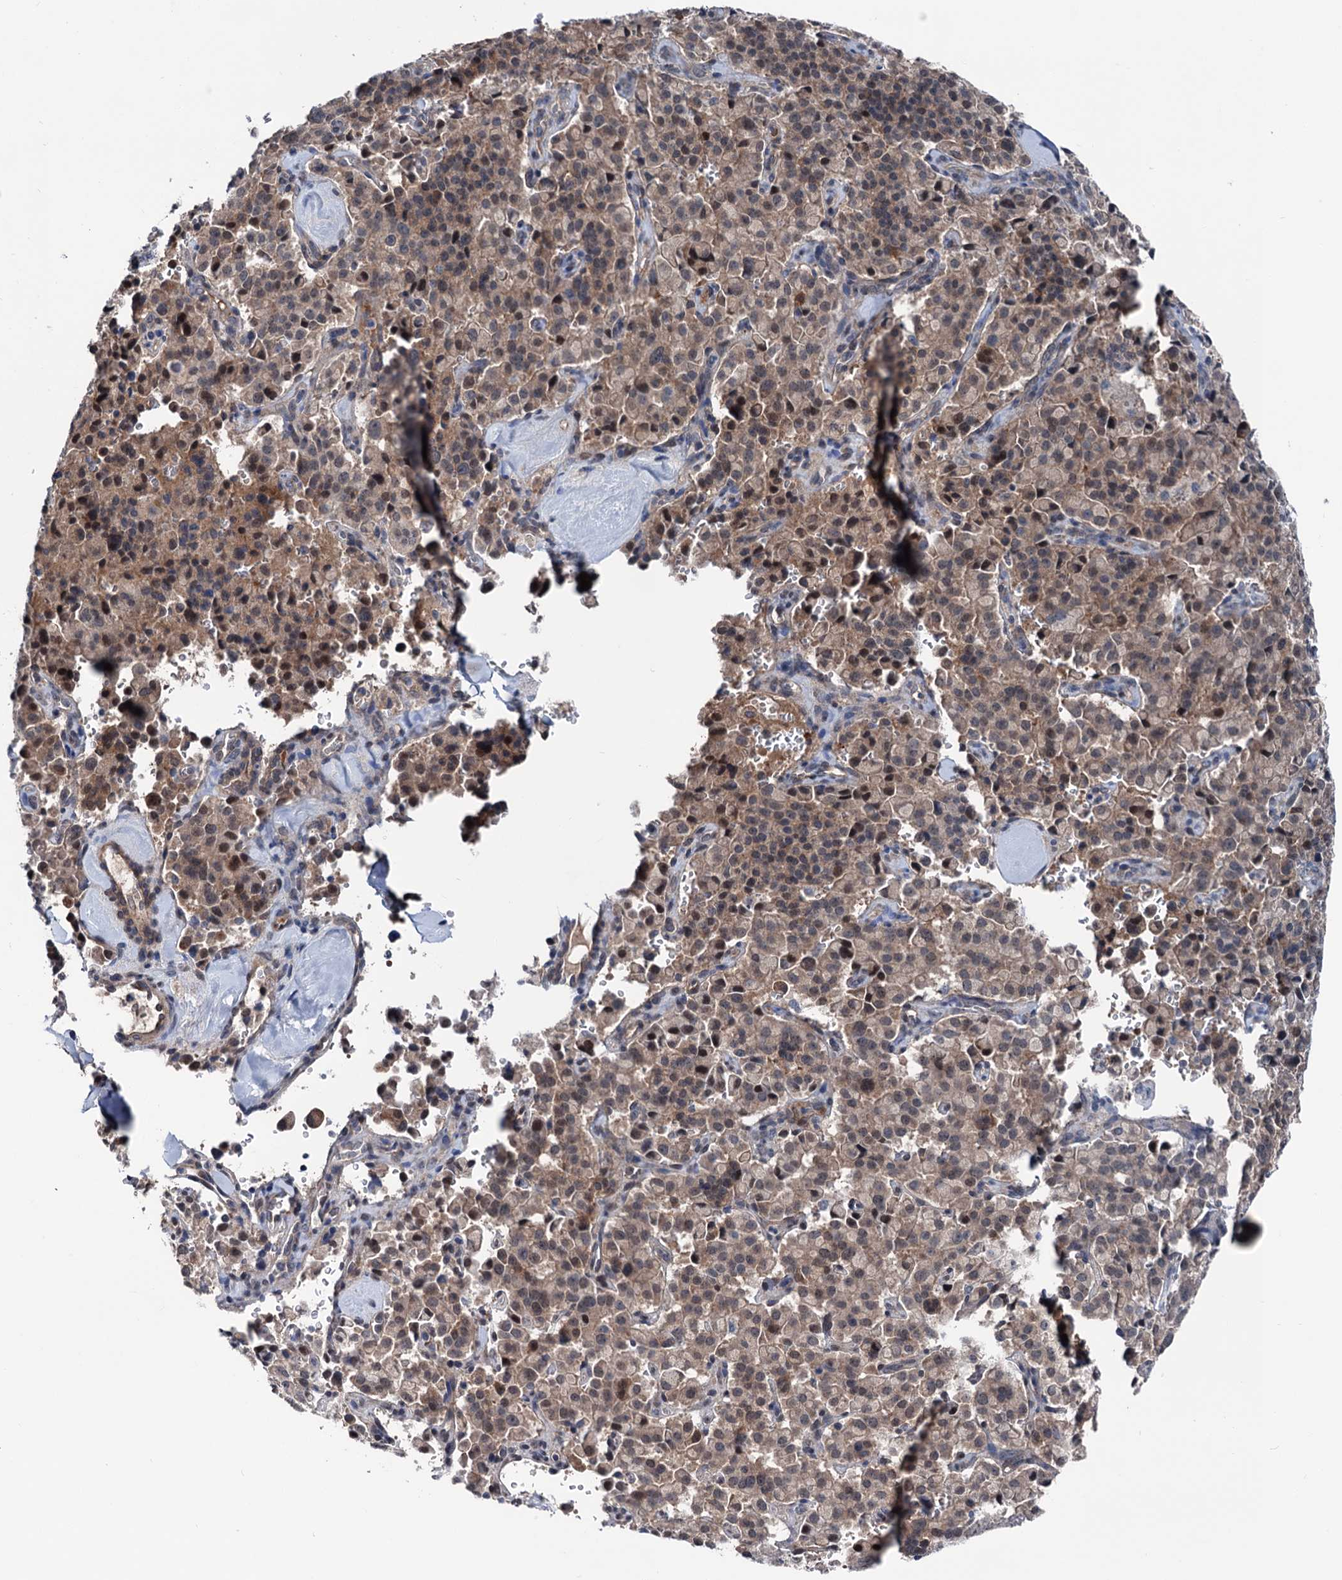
{"staining": {"intensity": "moderate", "quantity": ">75%", "location": "cytoplasmic/membranous,nuclear"}, "tissue": "pancreatic cancer", "cell_type": "Tumor cells", "image_type": "cancer", "snomed": [{"axis": "morphology", "description": "Adenocarcinoma, NOS"}, {"axis": "topography", "description": "Pancreas"}], "caption": "Moderate cytoplasmic/membranous and nuclear protein staining is present in approximately >75% of tumor cells in pancreatic cancer.", "gene": "GLO1", "patient": {"sex": "male", "age": 65}}